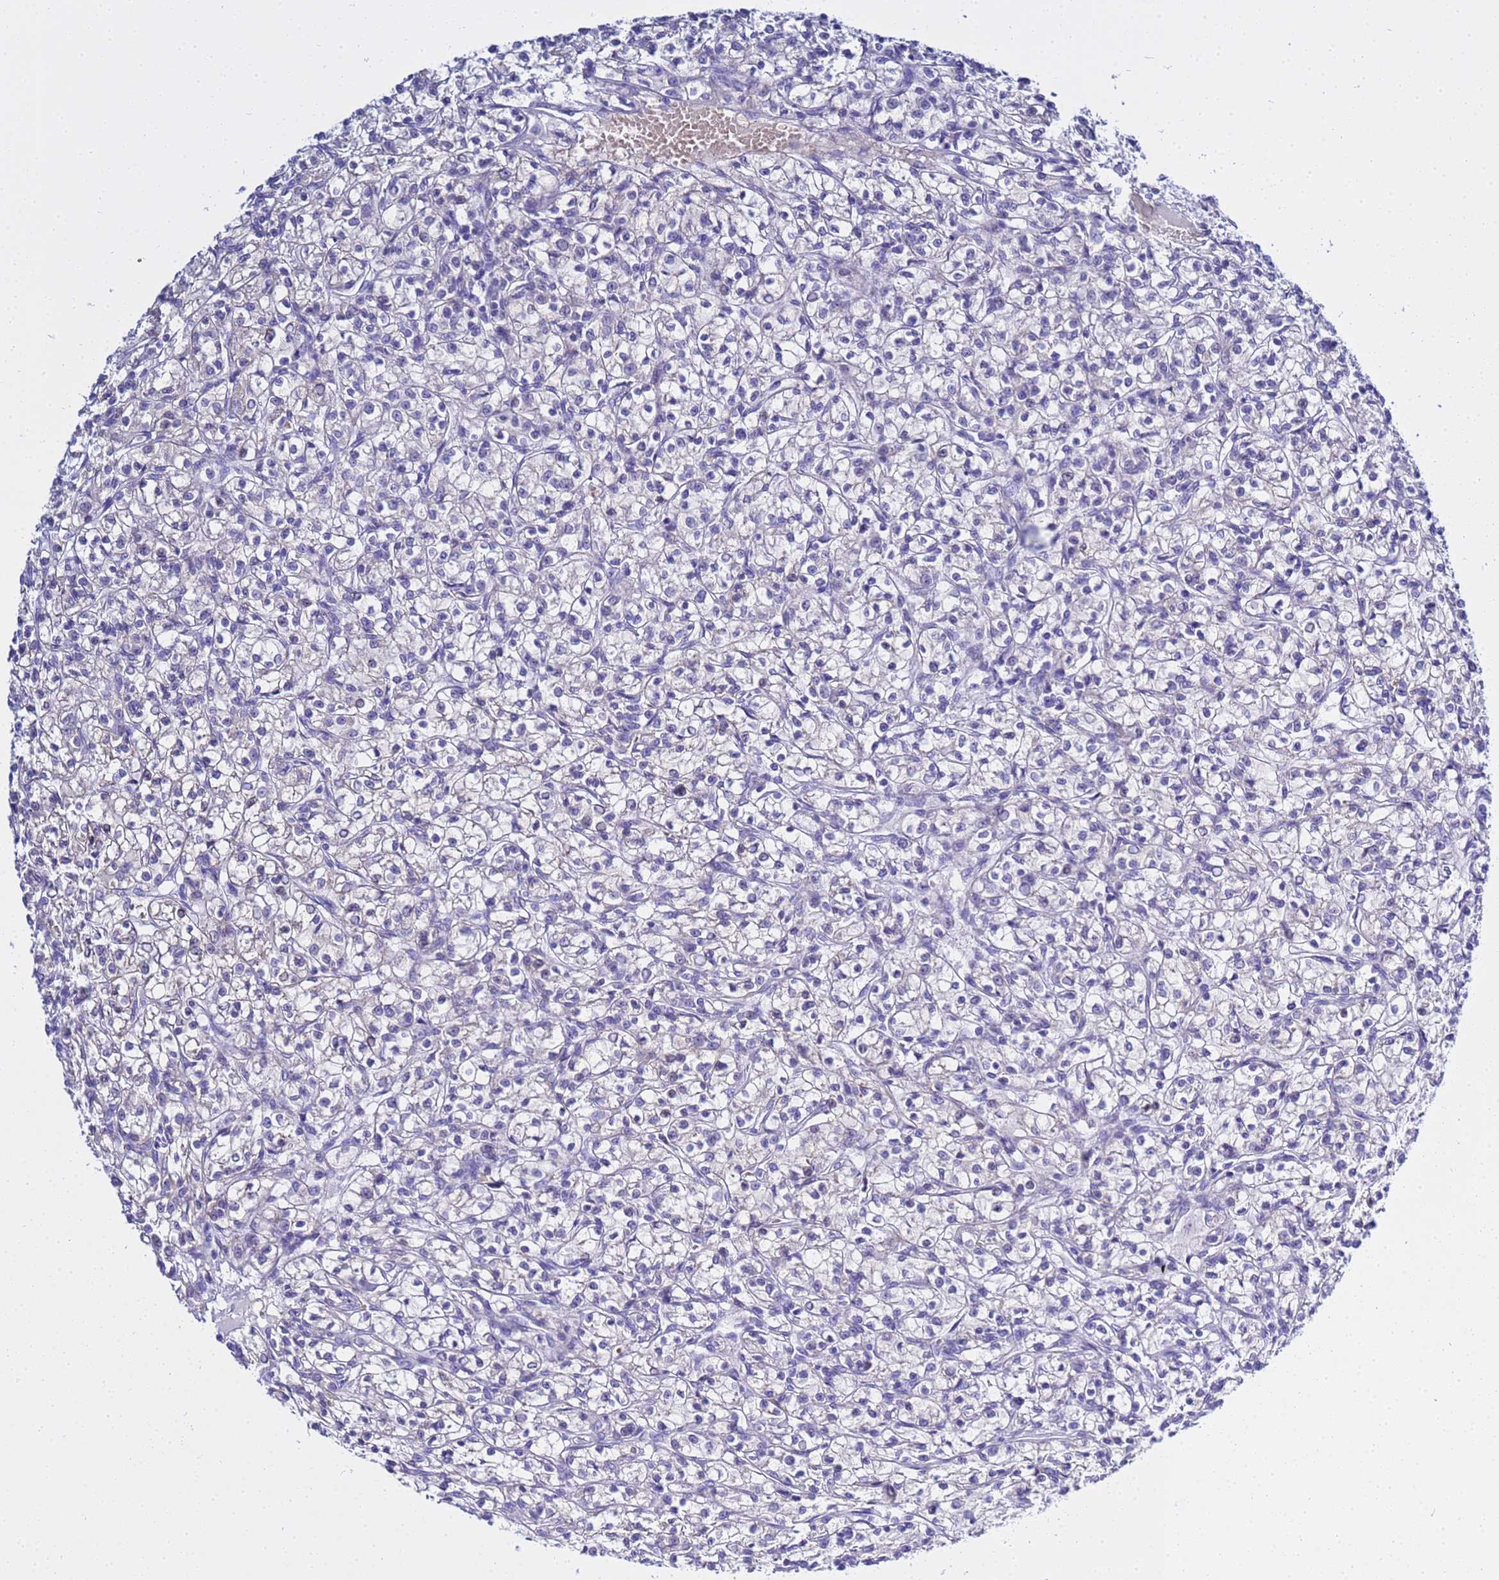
{"staining": {"intensity": "negative", "quantity": "none", "location": "none"}, "tissue": "renal cancer", "cell_type": "Tumor cells", "image_type": "cancer", "snomed": [{"axis": "morphology", "description": "Adenocarcinoma, NOS"}, {"axis": "topography", "description": "Kidney"}], "caption": "Protein analysis of renal cancer displays no significant staining in tumor cells.", "gene": "USP18", "patient": {"sex": "female", "age": 59}}